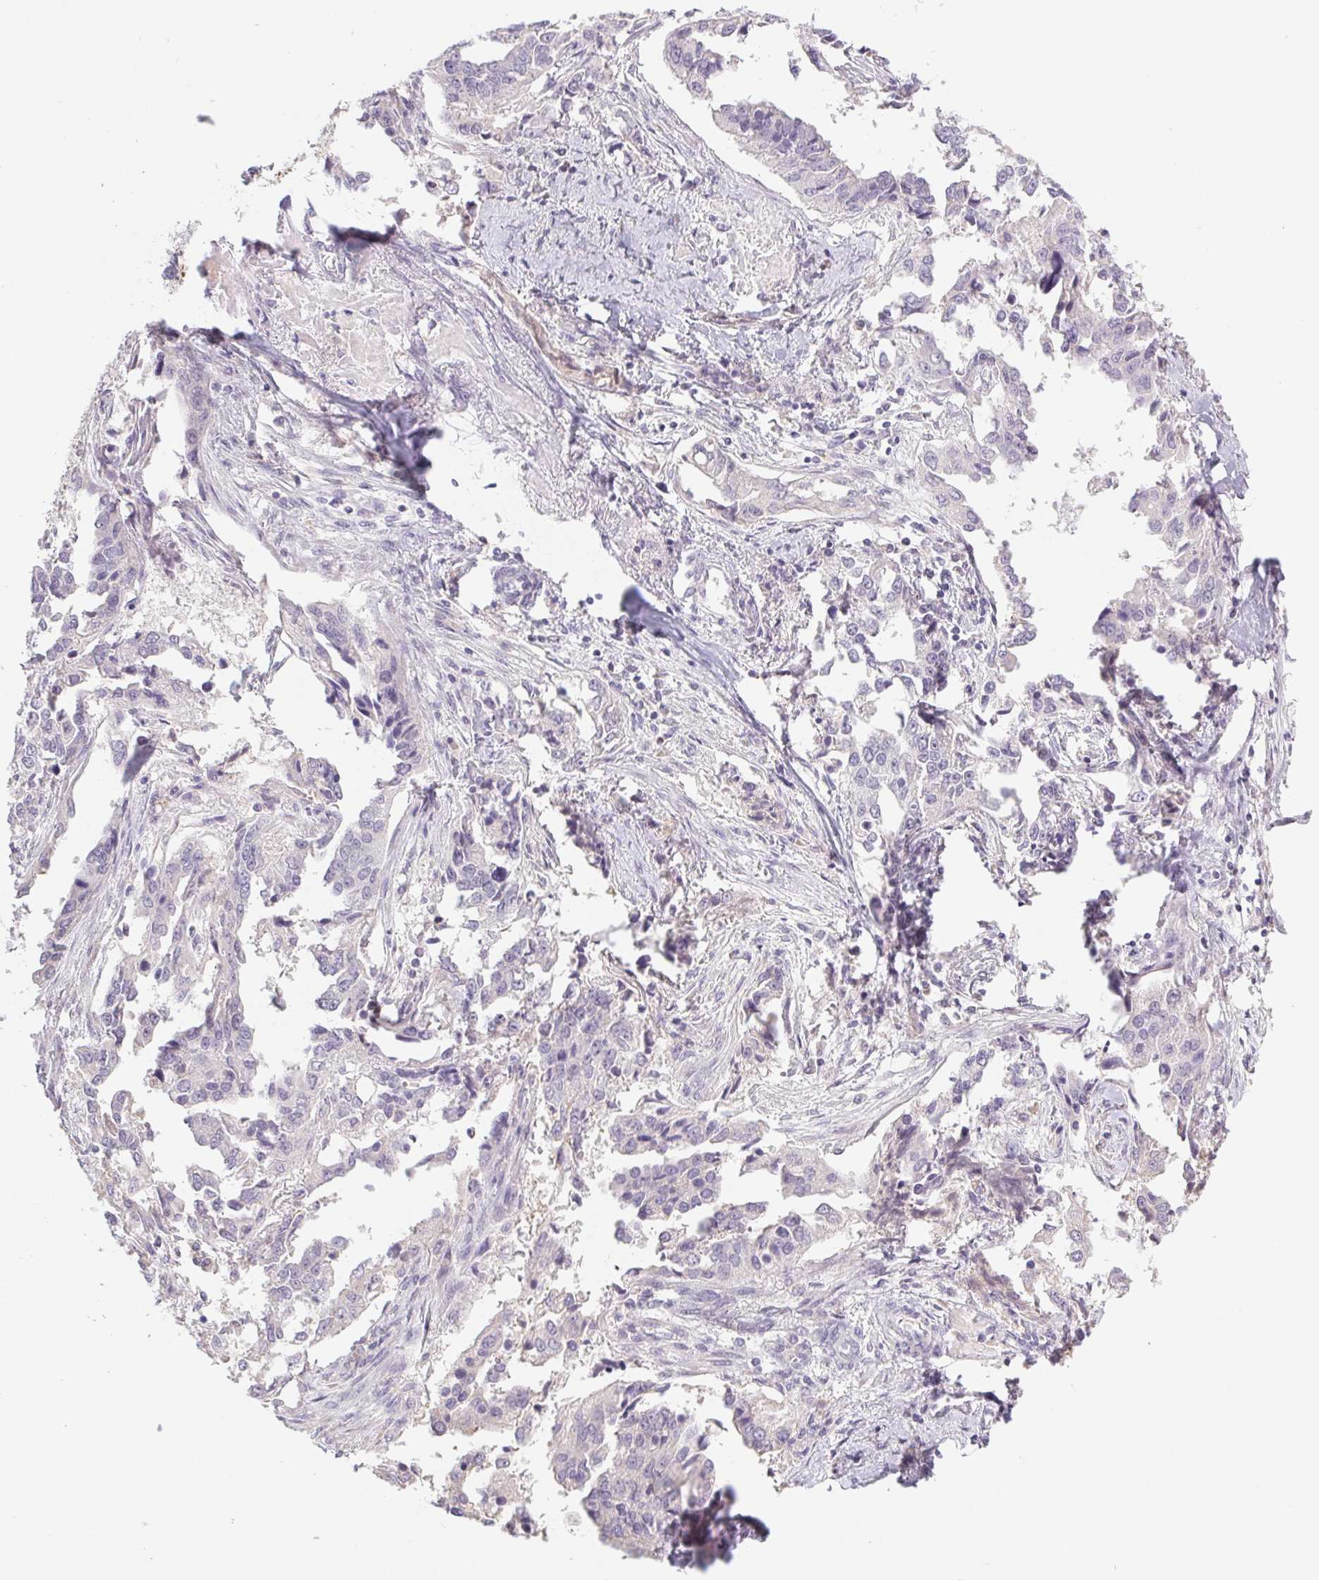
{"staining": {"intensity": "negative", "quantity": "none", "location": "none"}, "tissue": "ovarian cancer", "cell_type": "Tumor cells", "image_type": "cancer", "snomed": [{"axis": "morphology", "description": "Cystadenocarcinoma, serous, NOS"}, {"axis": "topography", "description": "Ovary"}], "caption": "IHC of serous cystadenocarcinoma (ovarian) reveals no expression in tumor cells.", "gene": "PNMA8B", "patient": {"sex": "female", "age": 75}}